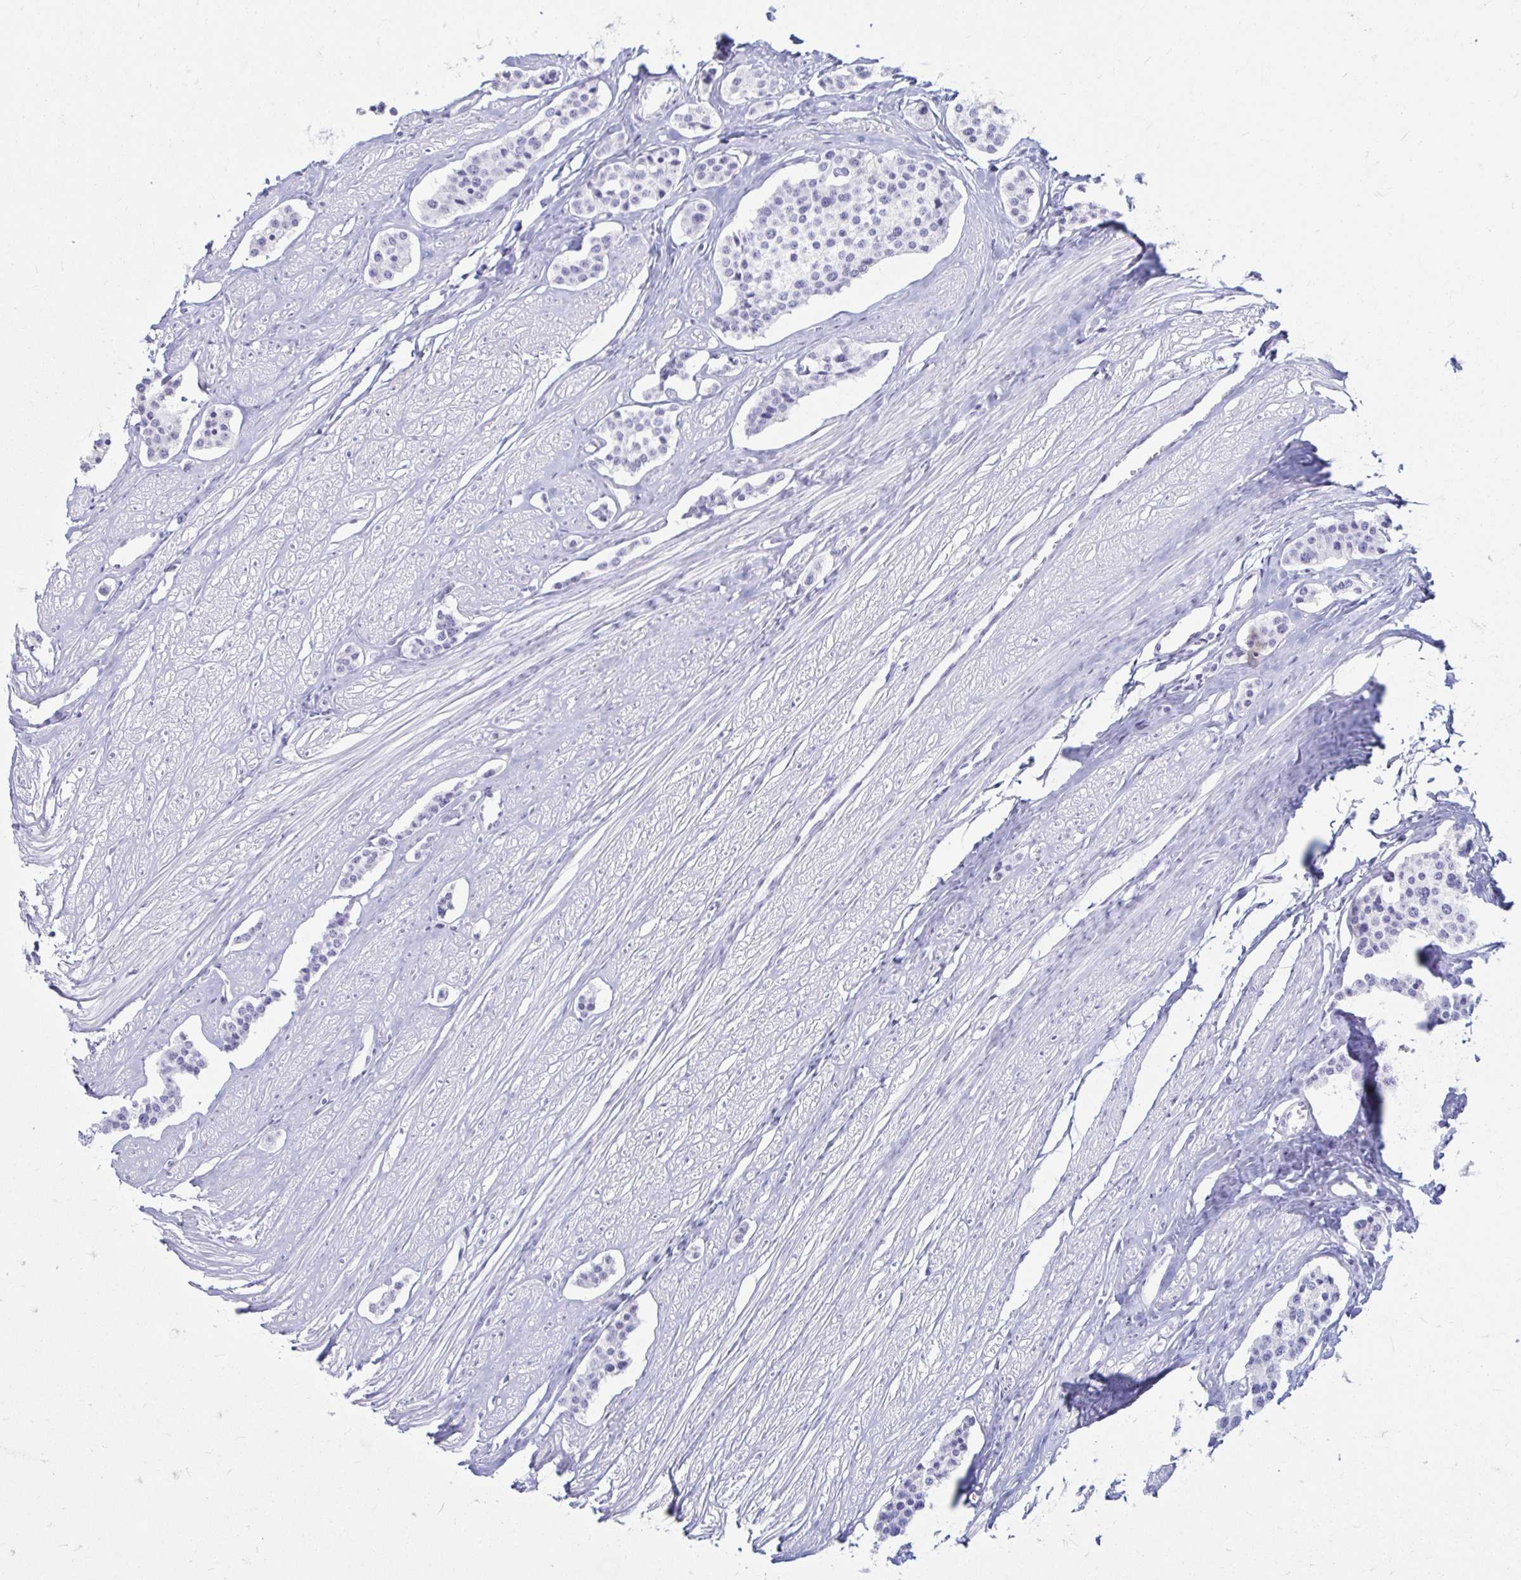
{"staining": {"intensity": "negative", "quantity": "none", "location": "none"}, "tissue": "carcinoid", "cell_type": "Tumor cells", "image_type": "cancer", "snomed": [{"axis": "morphology", "description": "Carcinoid, malignant, NOS"}, {"axis": "topography", "description": "Small intestine"}], "caption": "A histopathology image of carcinoid stained for a protein reveals no brown staining in tumor cells. (DAB (3,3'-diaminobenzidine) IHC visualized using brightfield microscopy, high magnification).", "gene": "ERICH6", "patient": {"sex": "male", "age": 60}}